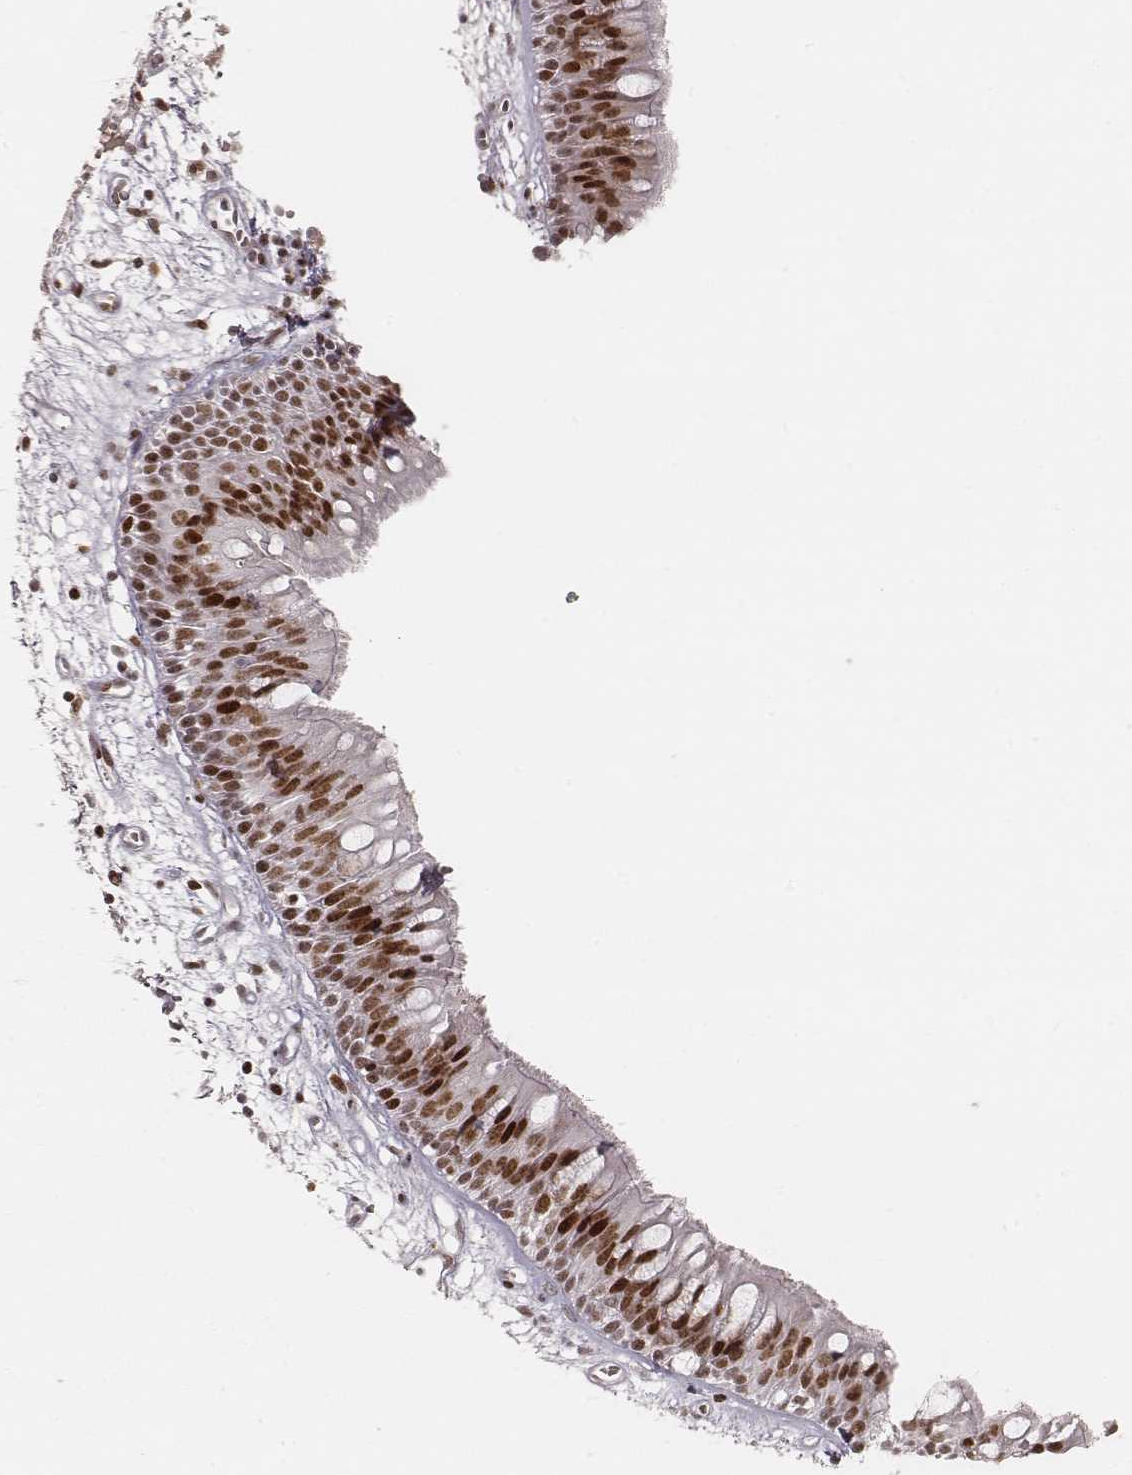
{"staining": {"intensity": "strong", "quantity": ">75%", "location": "nuclear"}, "tissue": "bronchus", "cell_type": "Respiratory epithelial cells", "image_type": "normal", "snomed": [{"axis": "morphology", "description": "Normal tissue, NOS"}, {"axis": "morphology", "description": "Squamous cell carcinoma, NOS"}, {"axis": "topography", "description": "Cartilage tissue"}, {"axis": "topography", "description": "Bronchus"}, {"axis": "topography", "description": "Lung"}], "caption": "This image exhibits IHC staining of benign bronchus, with high strong nuclear staining in about >75% of respiratory epithelial cells.", "gene": "HNRNPC", "patient": {"sex": "male", "age": 66}}